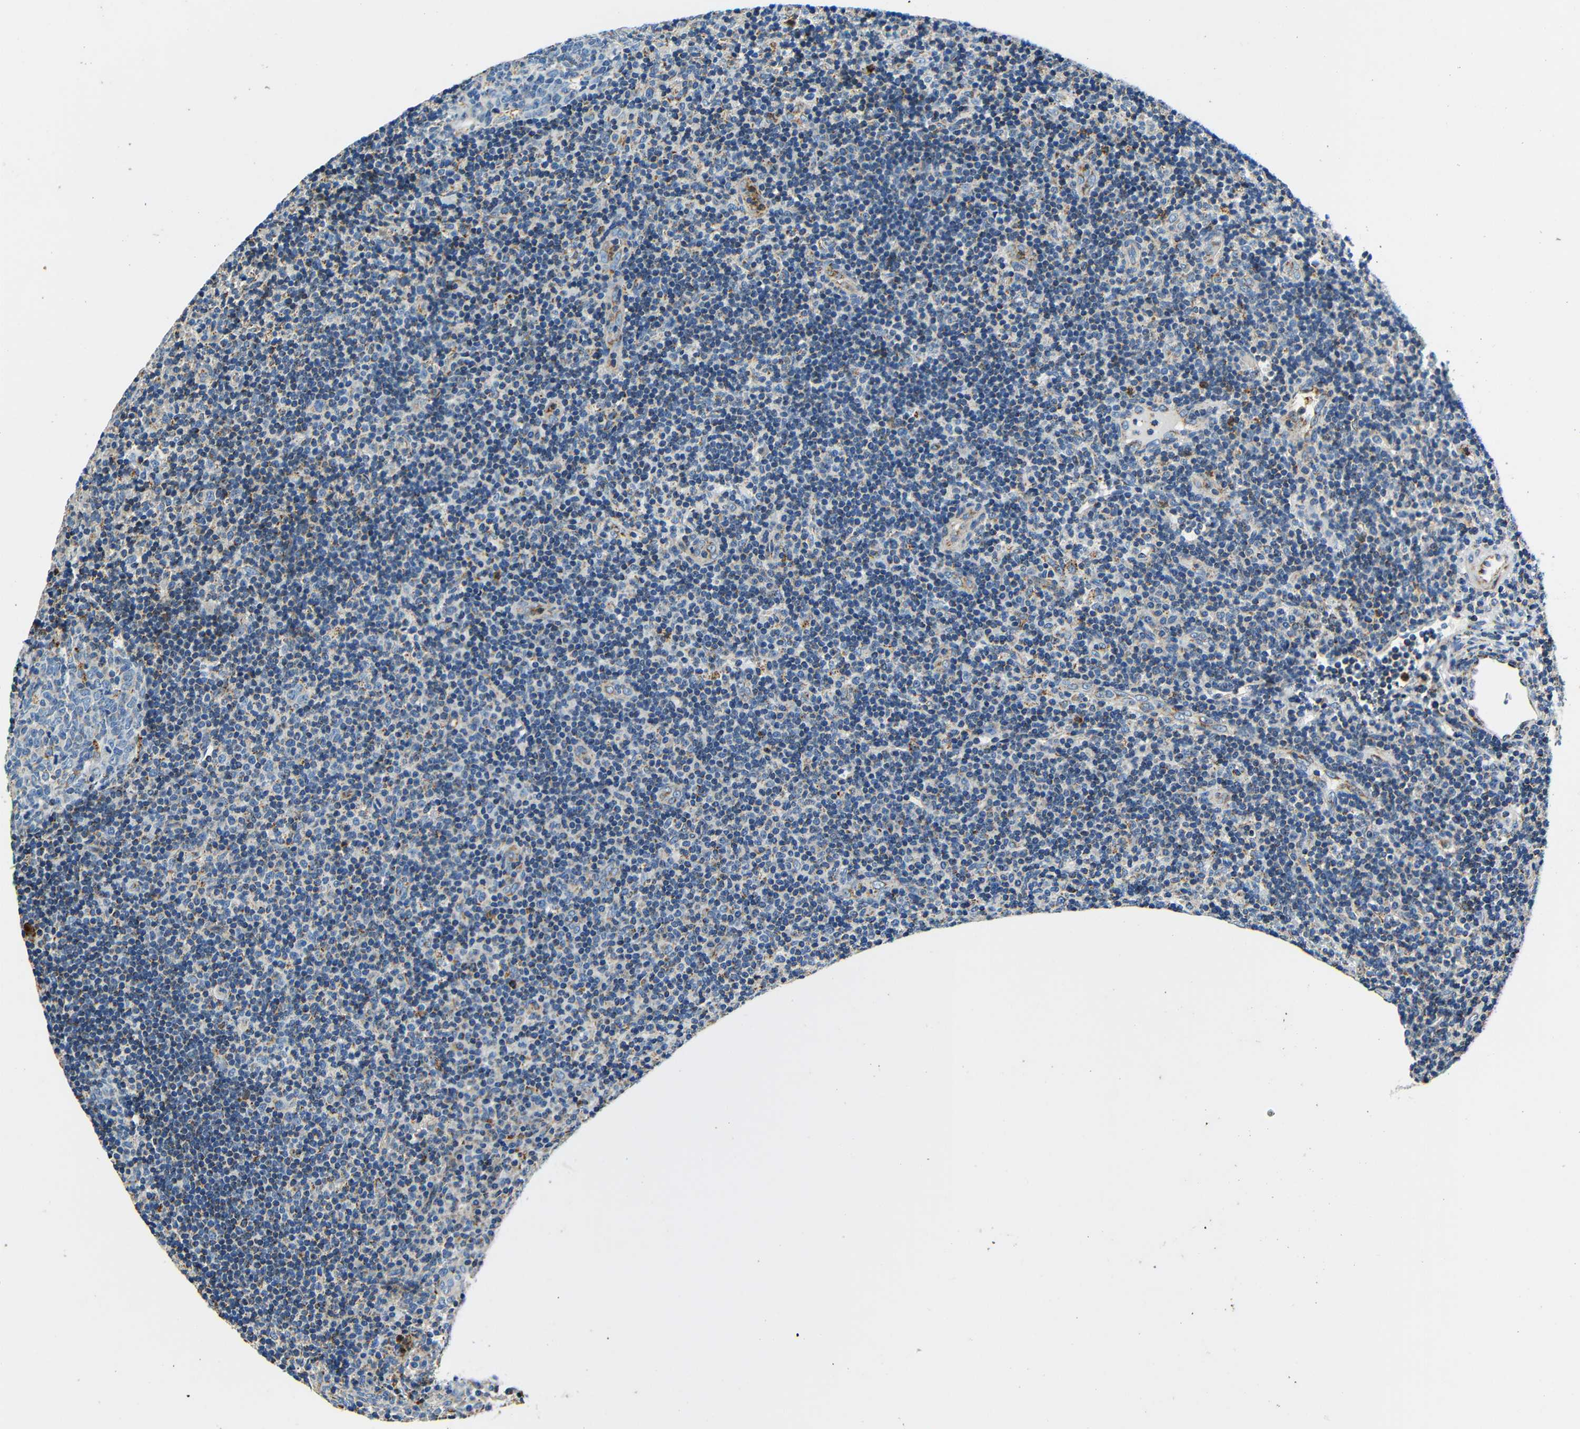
{"staining": {"intensity": "moderate", "quantity": "<25%", "location": "cytoplasmic/membranous"}, "tissue": "tonsil", "cell_type": "Germinal center cells", "image_type": "normal", "snomed": [{"axis": "morphology", "description": "Normal tissue, NOS"}, {"axis": "topography", "description": "Tonsil"}], "caption": "High-power microscopy captured an IHC image of unremarkable tonsil, revealing moderate cytoplasmic/membranous positivity in approximately <25% of germinal center cells.", "gene": "GALNT18", "patient": {"sex": "female", "age": 40}}